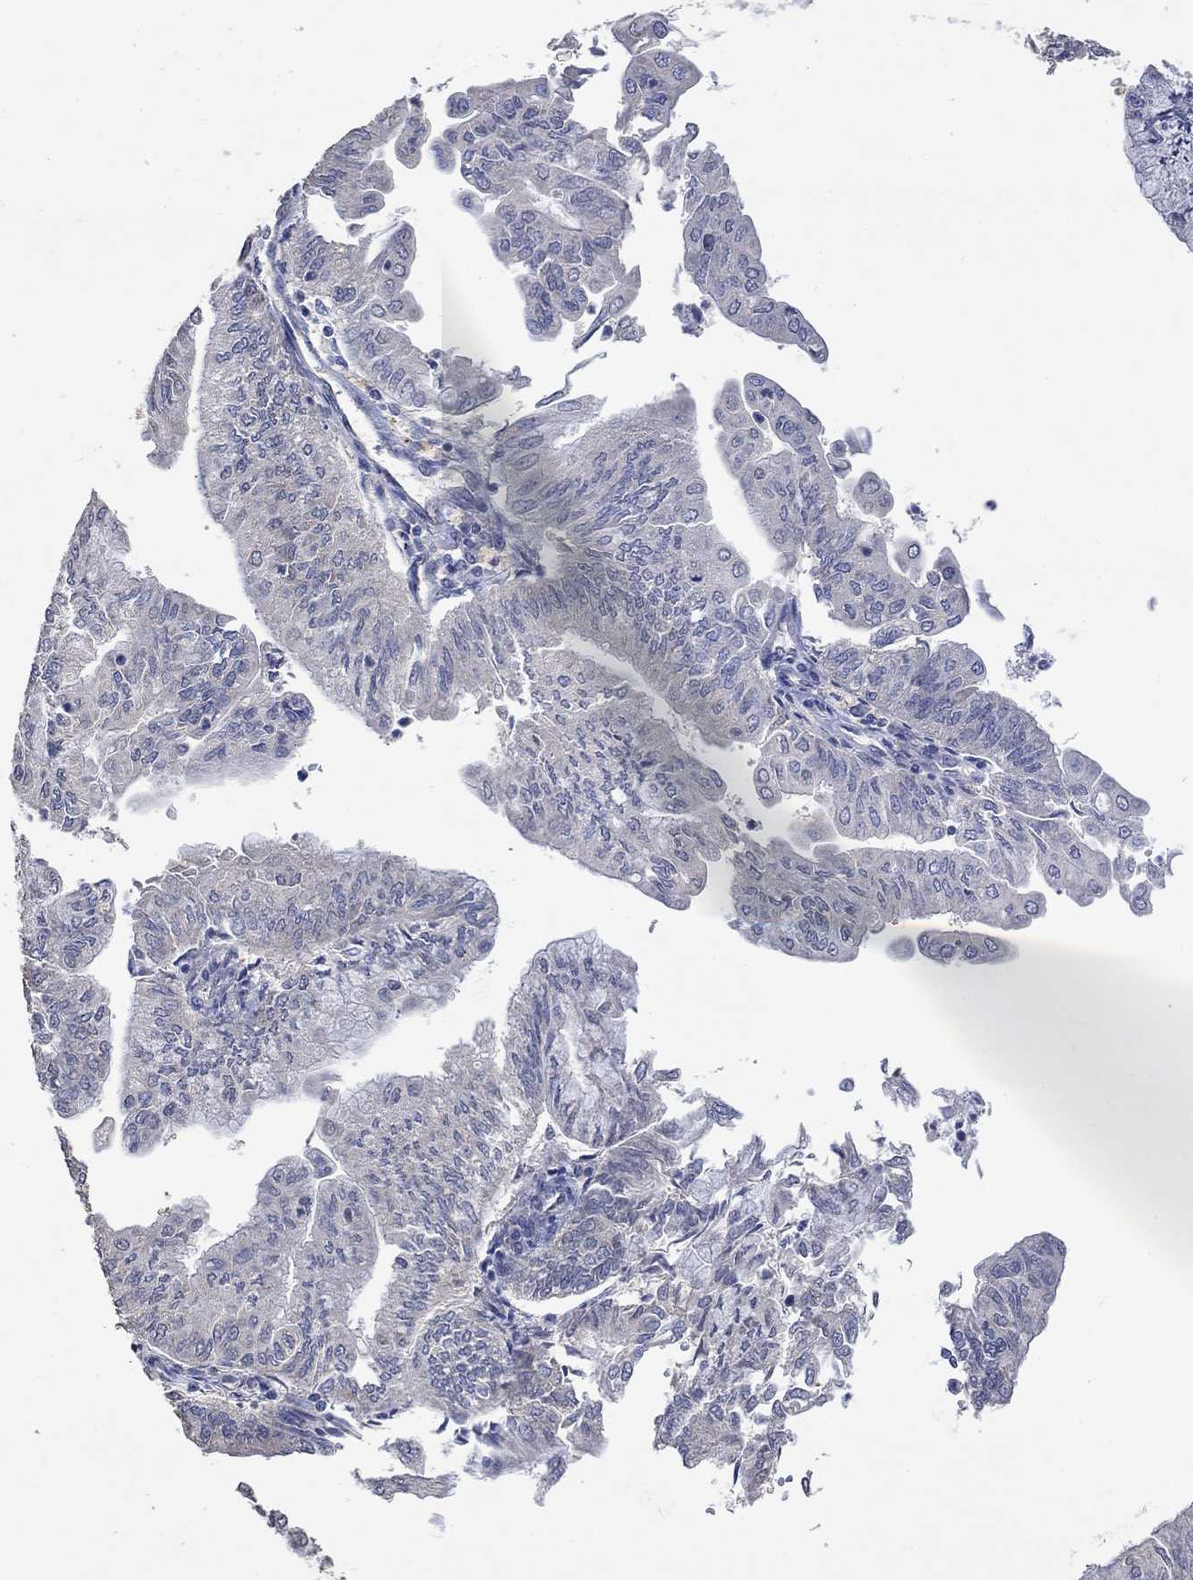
{"staining": {"intensity": "negative", "quantity": "none", "location": "none"}, "tissue": "endometrial cancer", "cell_type": "Tumor cells", "image_type": "cancer", "snomed": [{"axis": "morphology", "description": "Adenocarcinoma, NOS"}, {"axis": "topography", "description": "Endometrium"}], "caption": "The immunohistochemistry photomicrograph has no significant positivity in tumor cells of endometrial cancer (adenocarcinoma) tissue.", "gene": "PTPN20", "patient": {"sex": "female", "age": 59}}